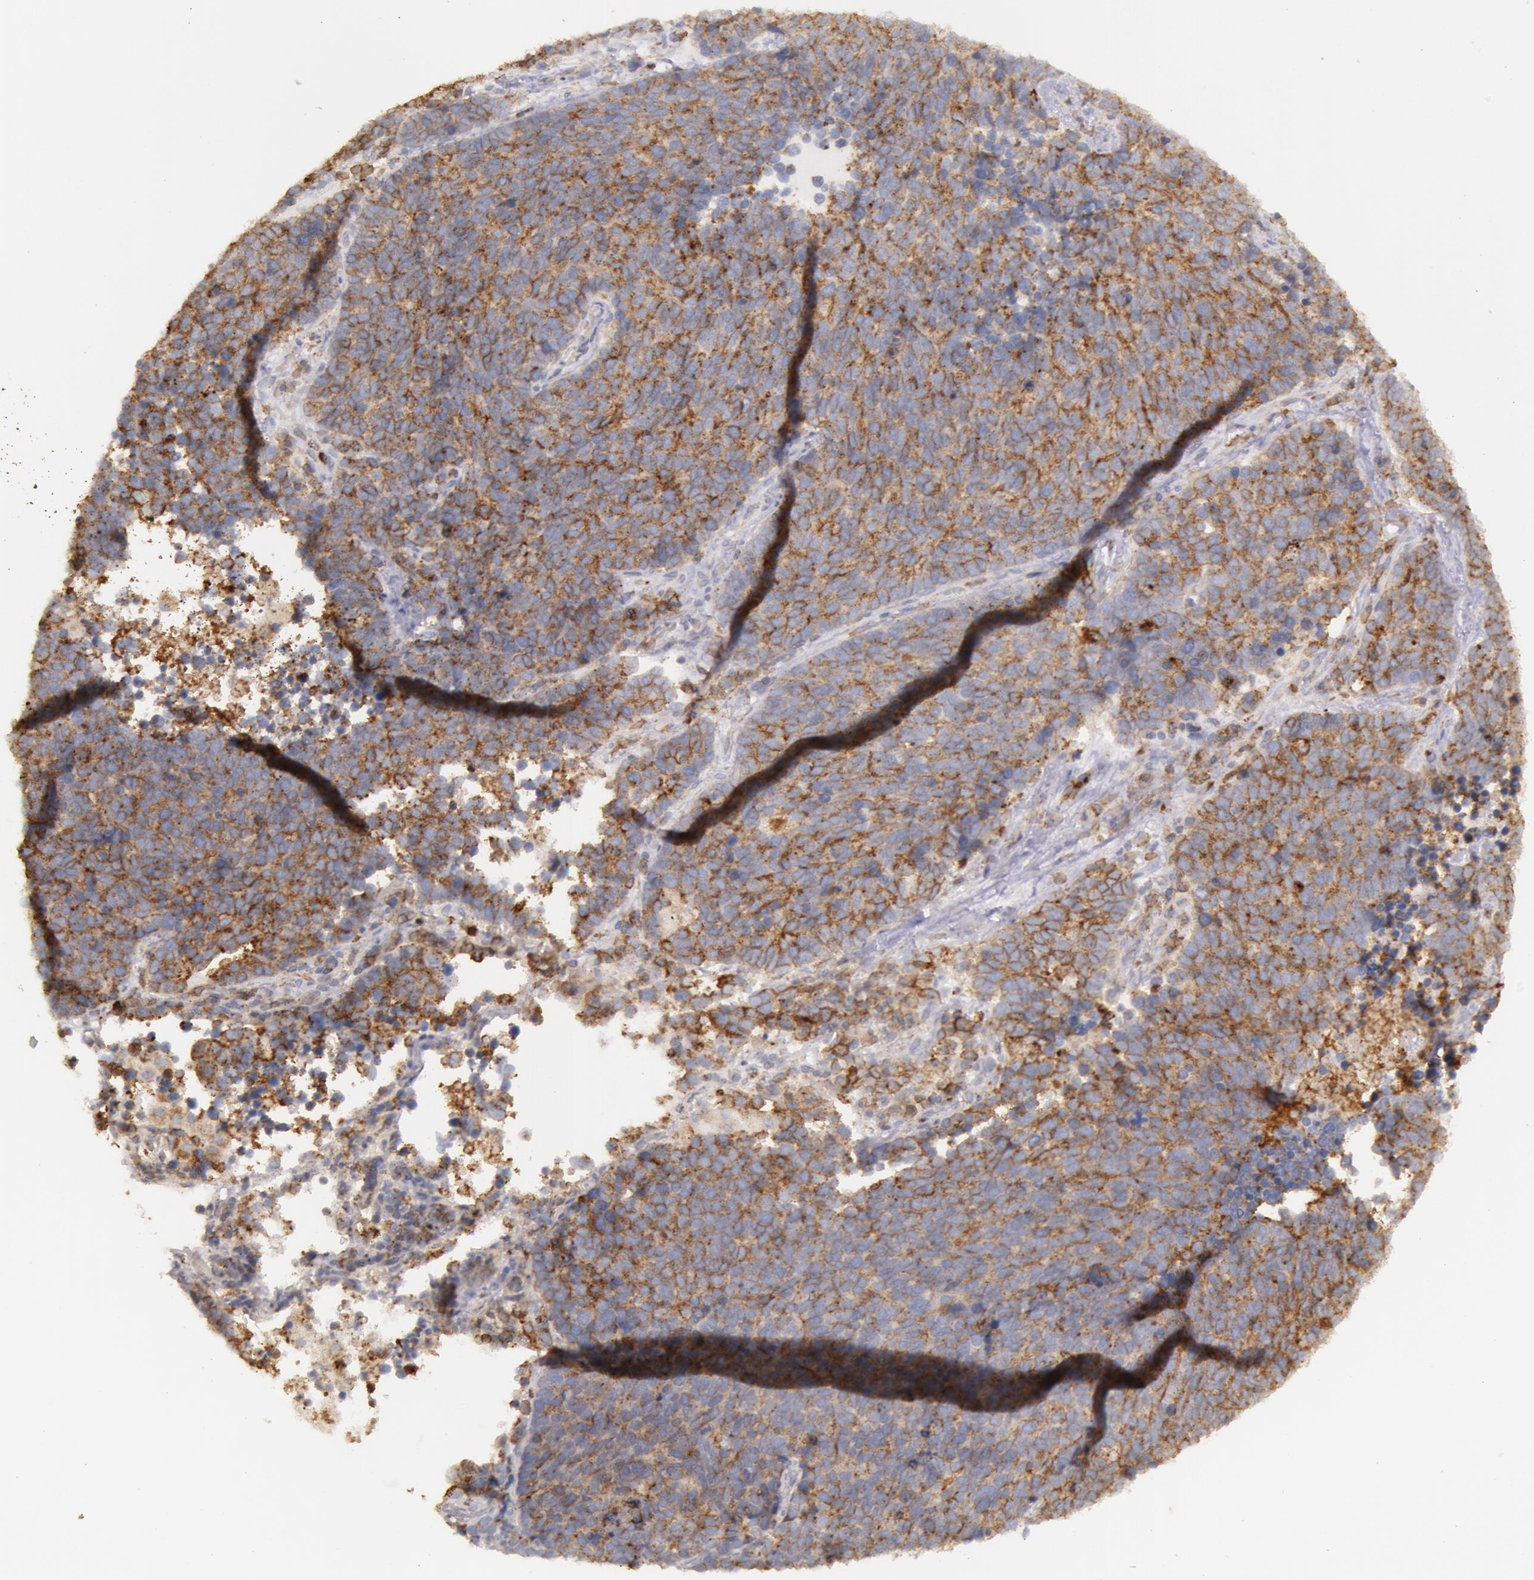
{"staining": {"intensity": "moderate", "quantity": ">75%", "location": "cytoplasmic/membranous"}, "tissue": "lung cancer", "cell_type": "Tumor cells", "image_type": "cancer", "snomed": [{"axis": "morphology", "description": "Neoplasm, malignant, NOS"}, {"axis": "topography", "description": "Lung"}], "caption": "About >75% of tumor cells in human lung neoplasm (malignant) show moderate cytoplasmic/membranous protein staining as visualized by brown immunohistochemical staining.", "gene": "FLOT2", "patient": {"sex": "female", "age": 75}}